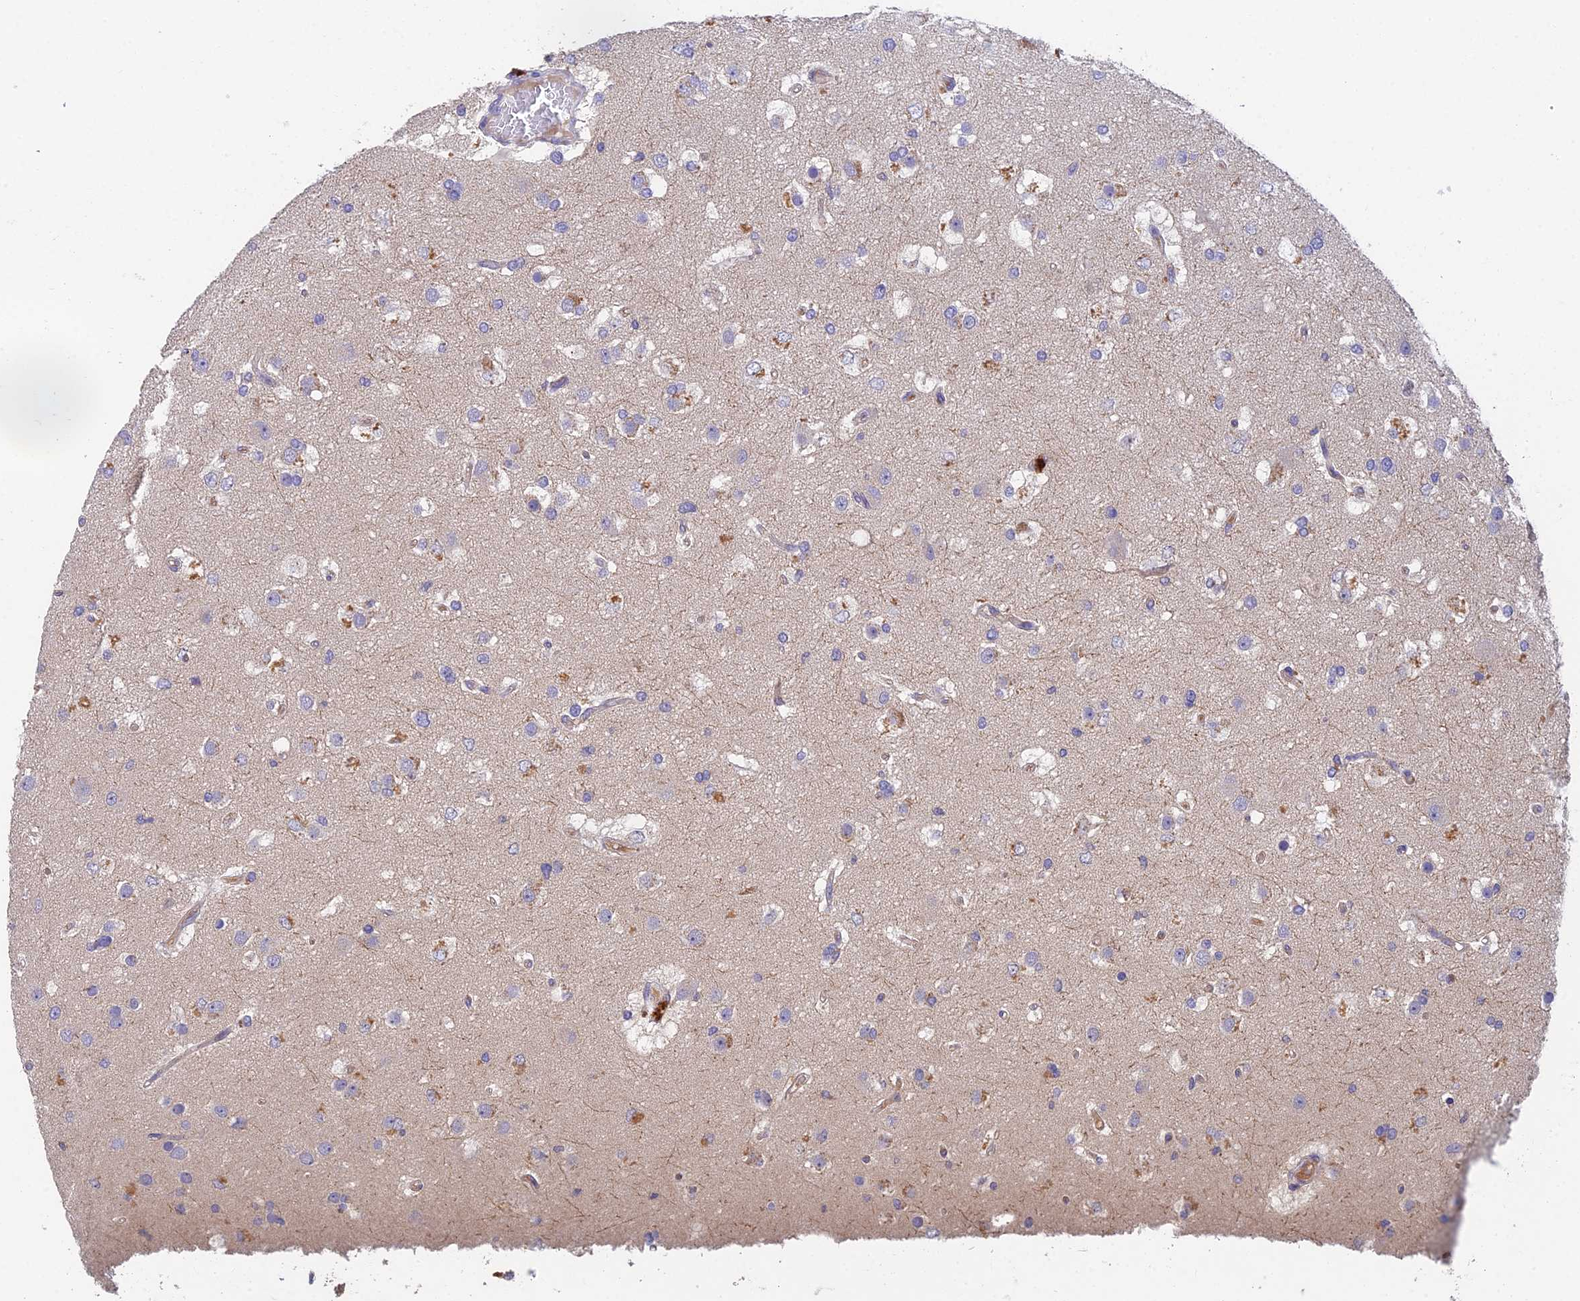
{"staining": {"intensity": "weak", "quantity": "<25%", "location": "cytoplasmic/membranous"}, "tissue": "glioma", "cell_type": "Tumor cells", "image_type": "cancer", "snomed": [{"axis": "morphology", "description": "Glioma, malignant, High grade"}, {"axis": "topography", "description": "Brain"}], "caption": "This is an immunohistochemistry (IHC) histopathology image of malignant glioma (high-grade). There is no staining in tumor cells.", "gene": "ADAMTS13", "patient": {"sex": "male", "age": 53}}